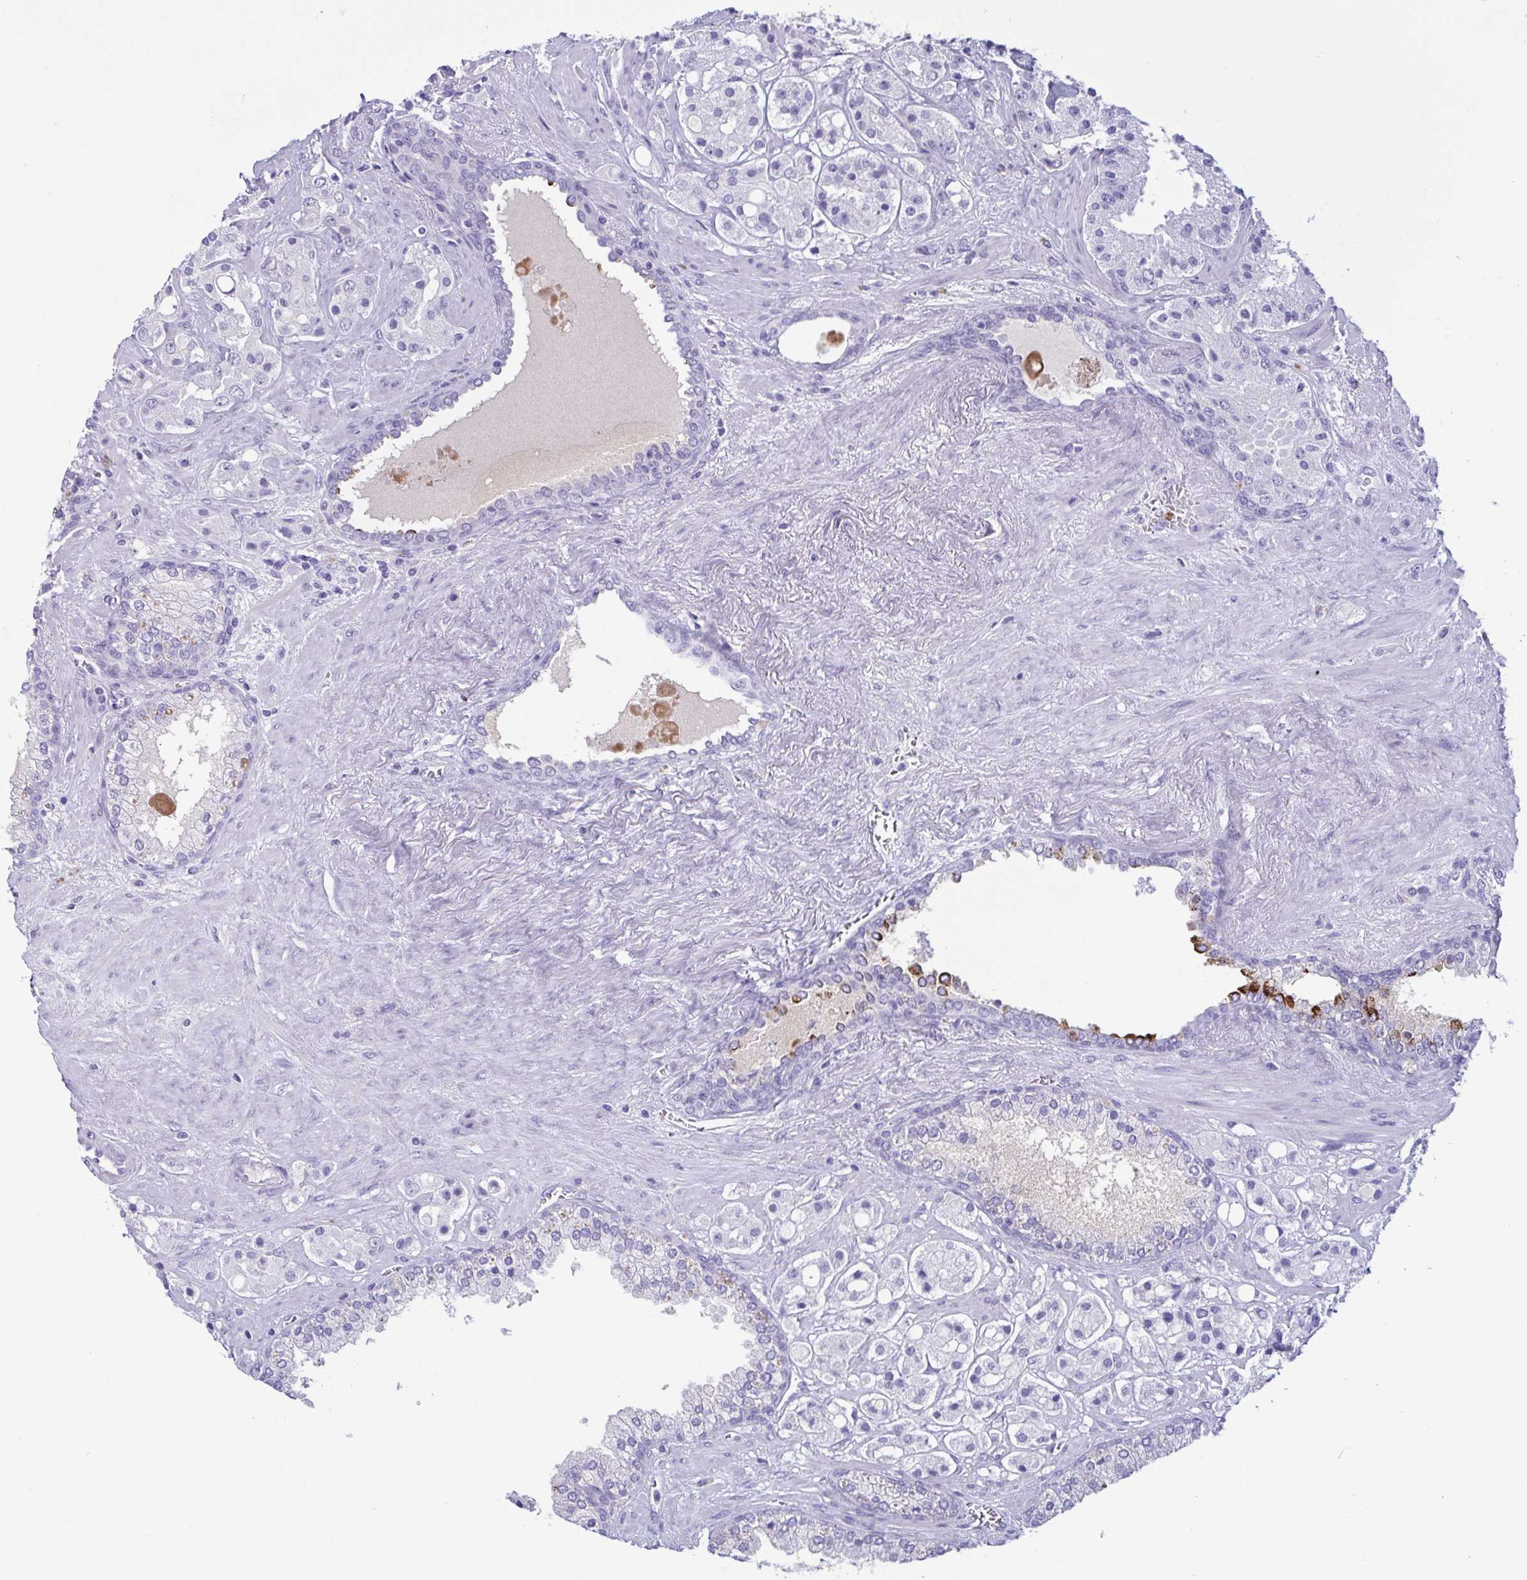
{"staining": {"intensity": "negative", "quantity": "none", "location": "none"}, "tissue": "prostate cancer", "cell_type": "Tumor cells", "image_type": "cancer", "snomed": [{"axis": "morphology", "description": "Adenocarcinoma, High grade"}, {"axis": "topography", "description": "Prostate"}], "caption": "Micrograph shows no significant protein expression in tumor cells of prostate cancer.", "gene": "LTF", "patient": {"sex": "male", "age": 67}}